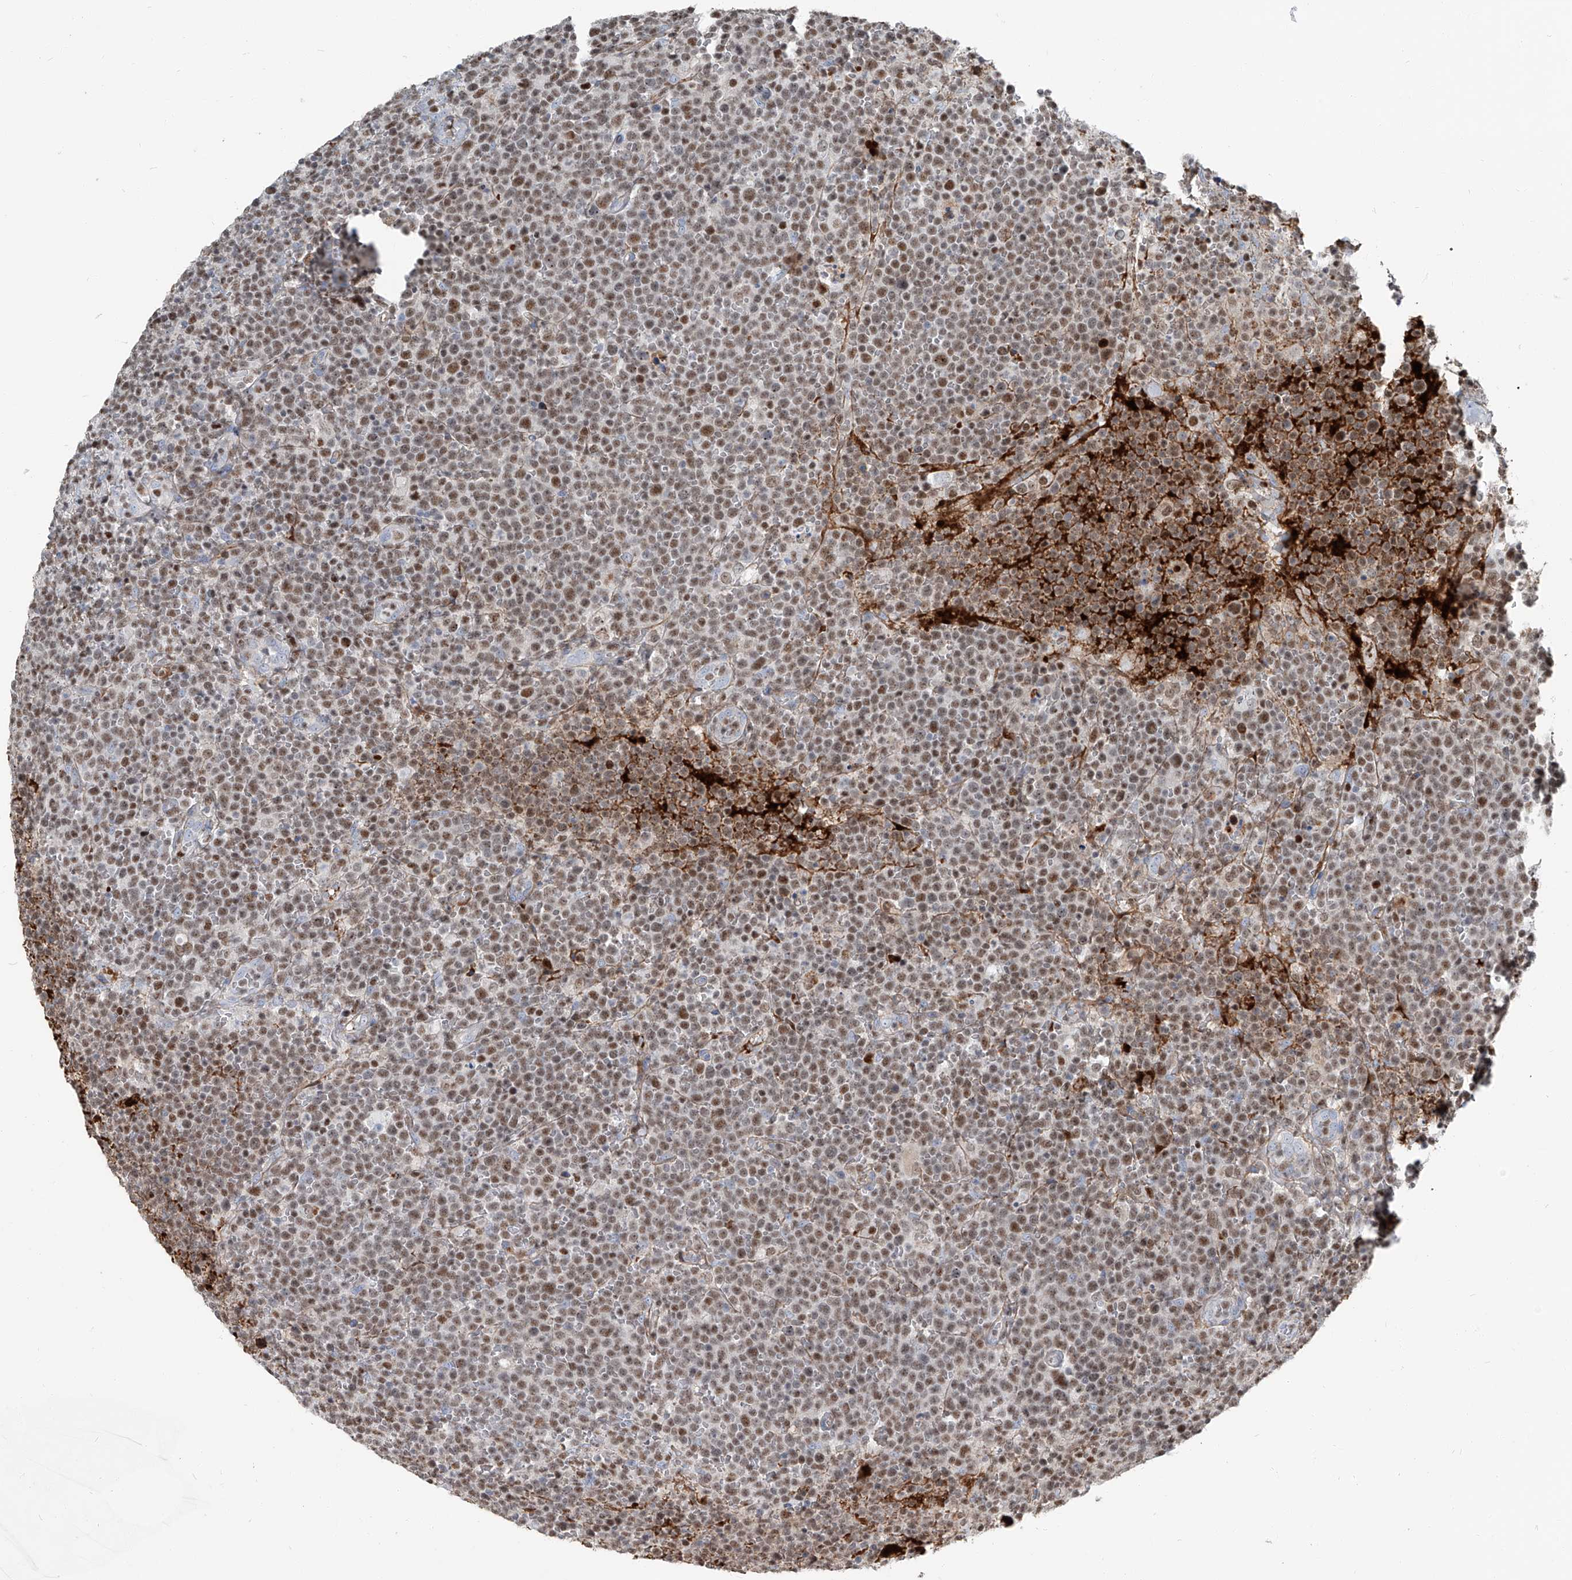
{"staining": {"intensity": "moderate", "quantity": ">75%", "location": "nuclear"}, "tissue": "lymphoma", "cell_type": "Tumor cells", "image_type": "cancer", "snomed": [{"axis": "morphology", "description": "Malignant lymphoma, non-Hodgkin's type, High grade"}, {"axis": "topography", "description": "Lymph node"}], "caption": "IHC (DAB) staining of human lymphoma reveals moderate nuclear protein positivity in about >75% of tumor cells.", "gene": "HOXA3", "patient": {"sex": "male", "age": 61}}